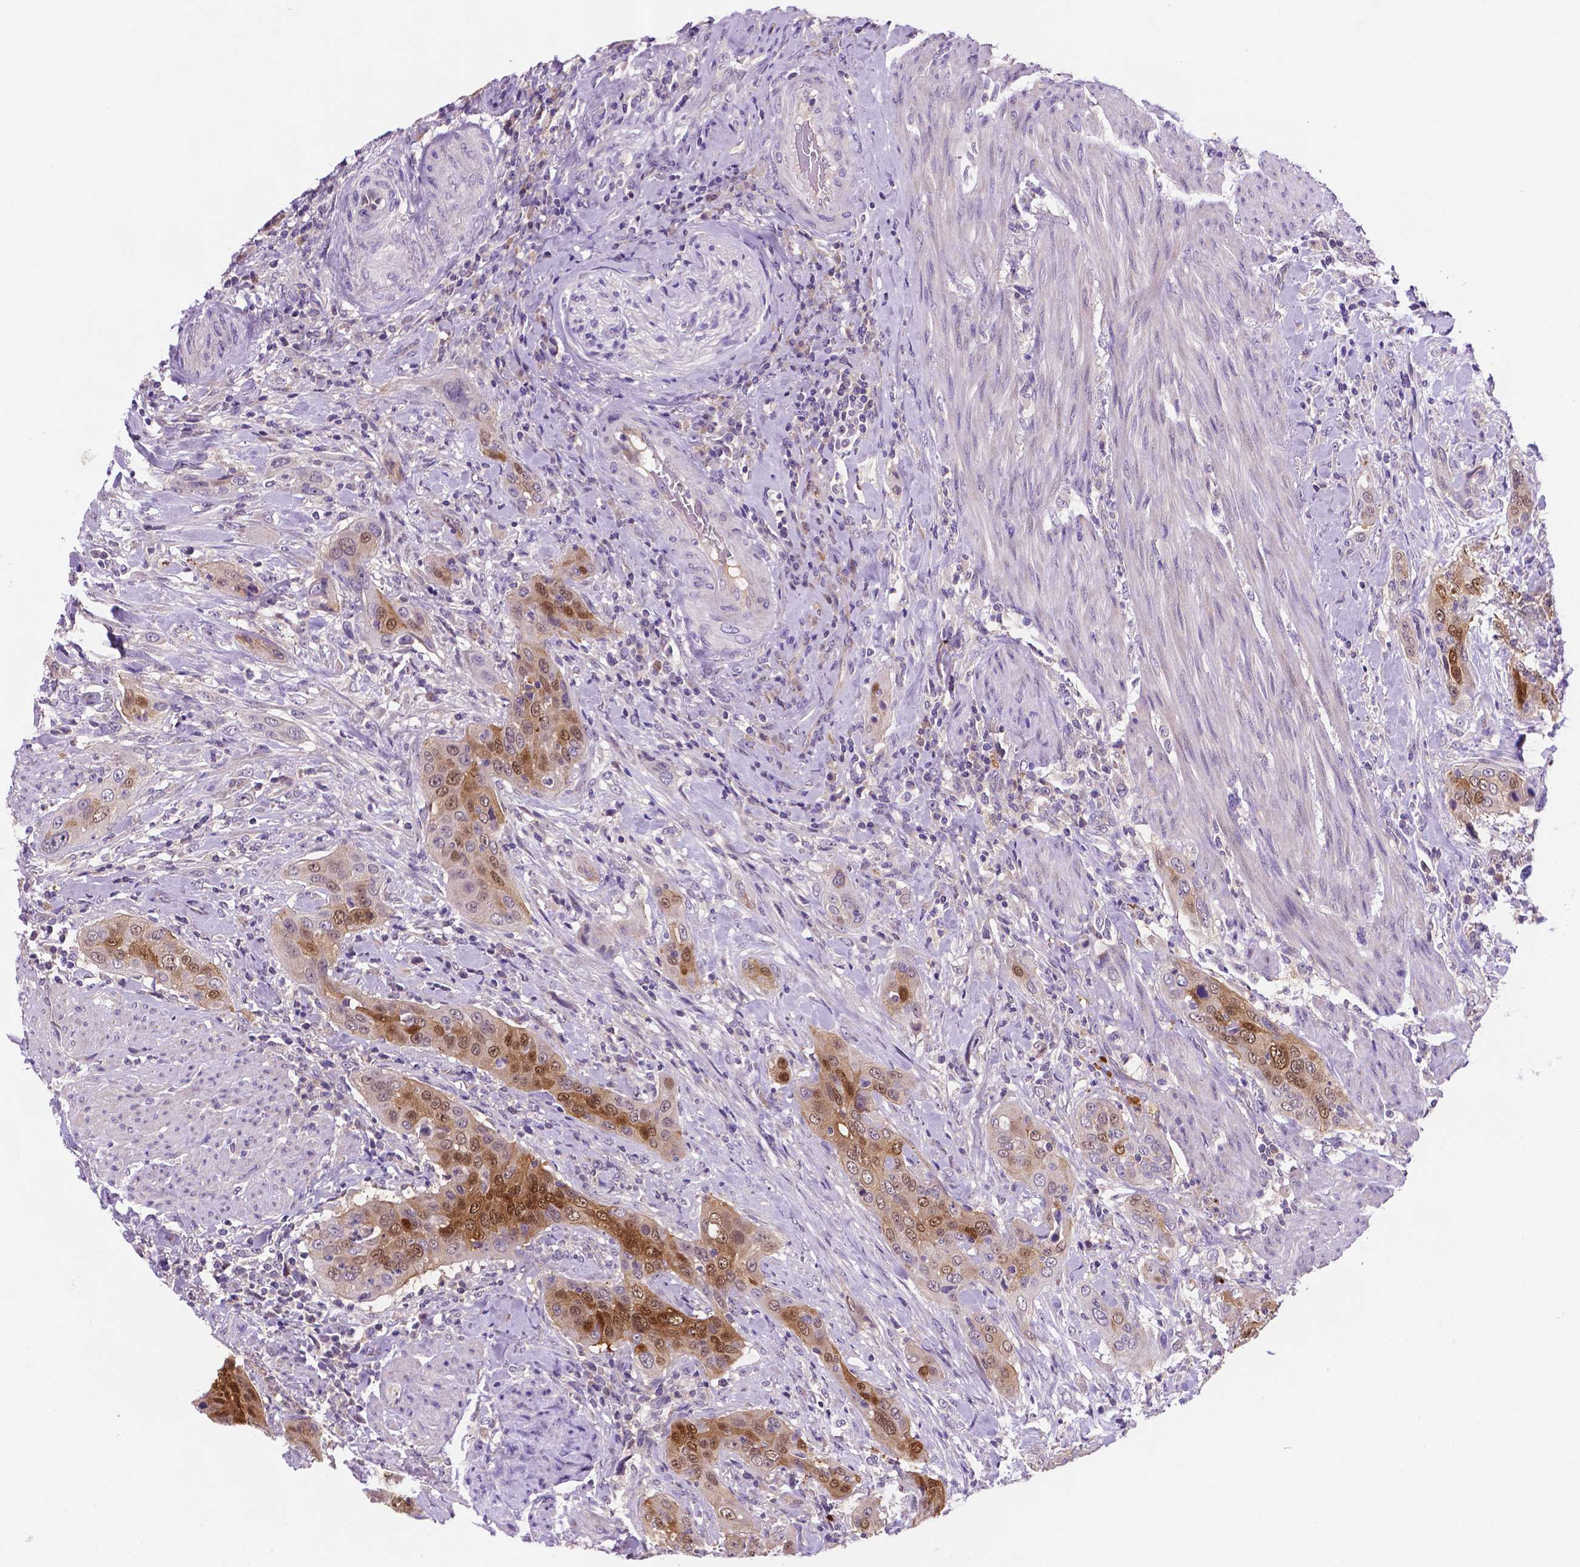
{"staining": {"intensity": "moderate", "quantity": ">75%", "location": "cytoplasmic/membranous,nuclear"}, "tissue": "urothelial cancer", "cell_type": "Tumor cells", "image_type": "cancer", "snomed": [{"axis": "morphology", "description": "Urothelial carcinoma, High grade"}, {"axis": "topography", "description": "Urinary bladder"}], "caption": "A micrograph of urothelial cancer stained for a protein demonstrates moderate cytoplasmic/membranous and nuclear brown staining in tumor cells.", "gene": "TM4SF20", "patient": {"sex": "male", "age": 82}}